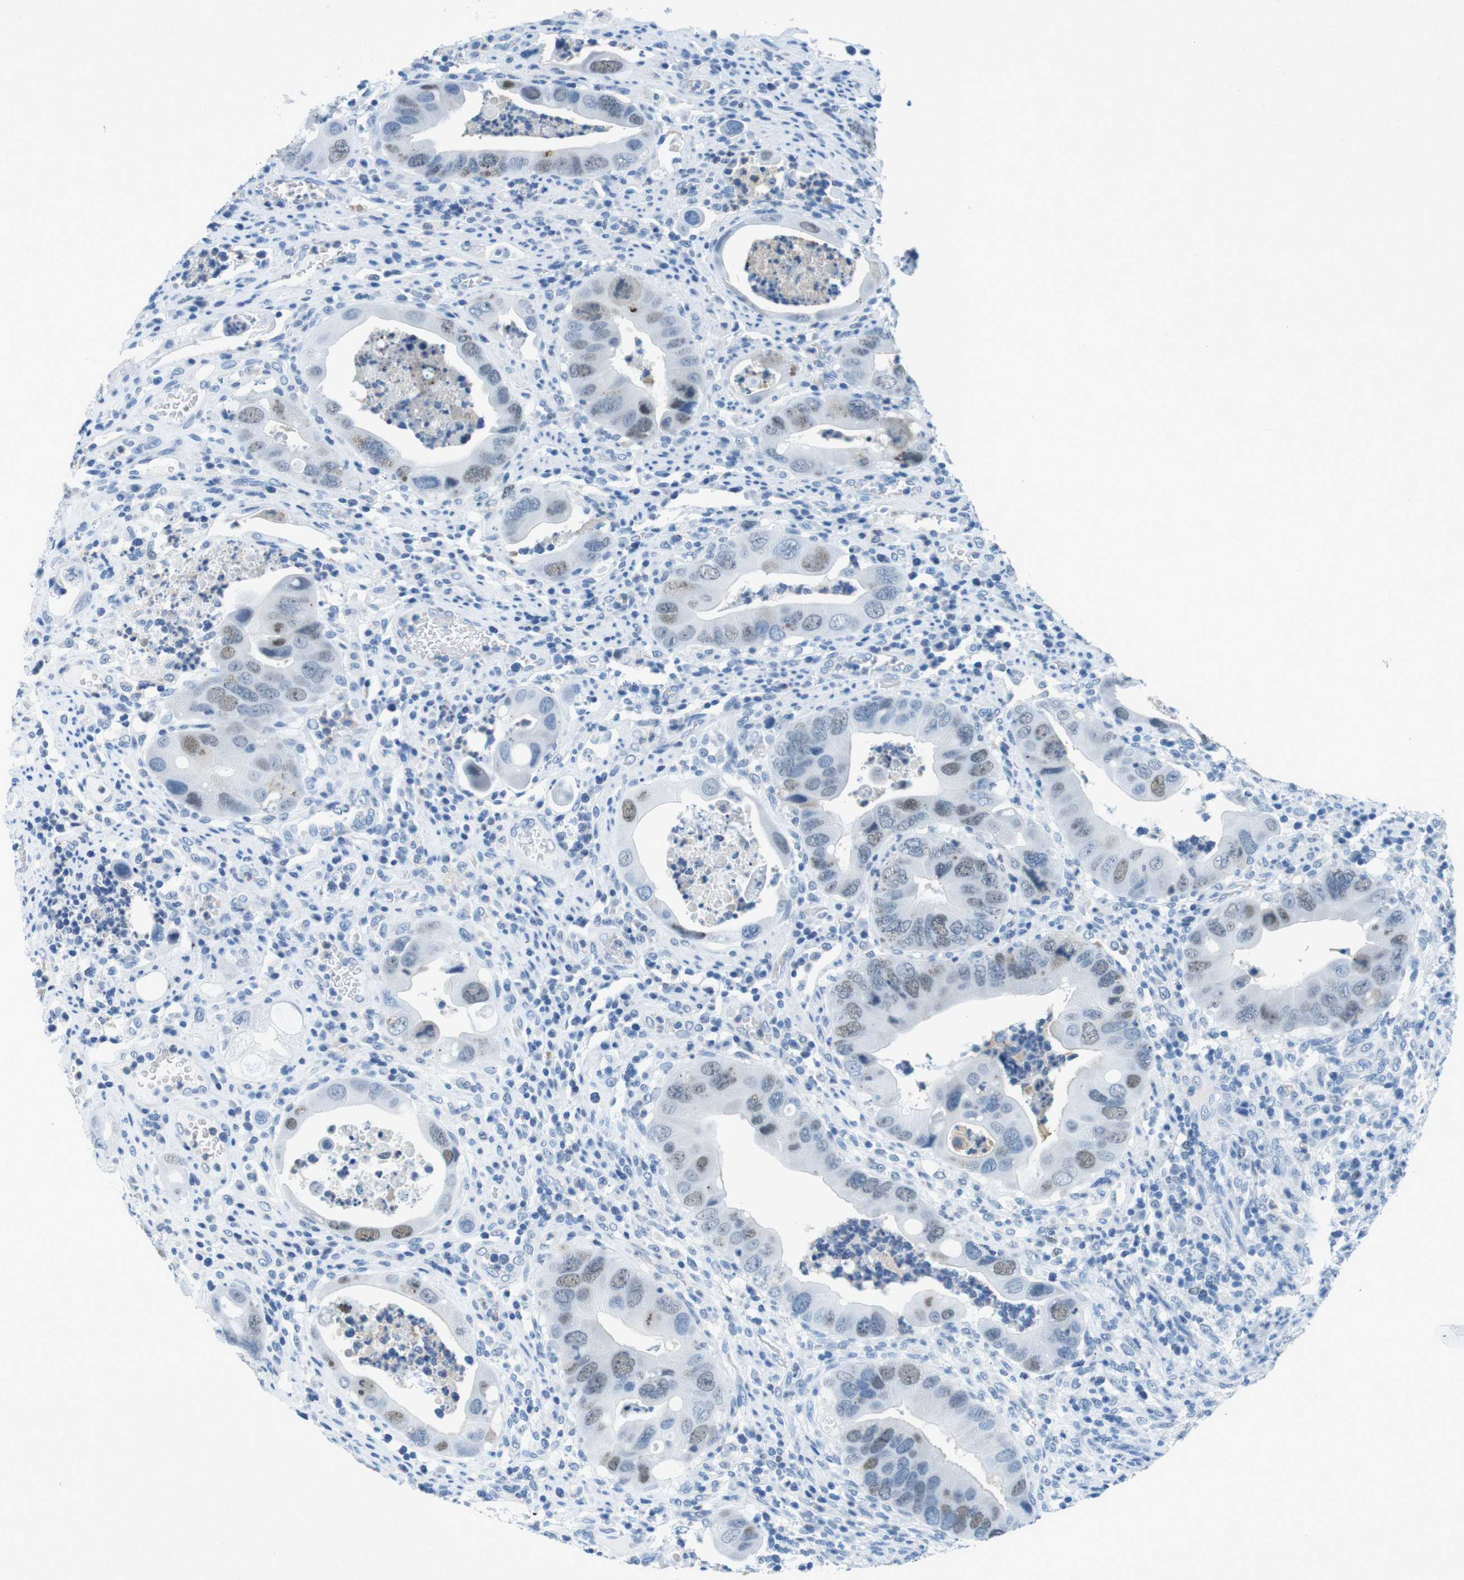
{"staining": {"intensity": "weak", "quantity": "25%-75%", "location": "nuclear"}, "tissue": "colorectal cancer", "cell_type": "Tumor cells", "image_type": "cancer", "snomed": [{"axis": "morphology", "description": "Adenocarcinoma, NOS"}, {"axis": "topography", "description": "Rectum"}], "caption": "Tumor cells reveal low levels of weak nuclear positivity in about 25%-75% of cells in colorectal cancer. Nuclei are stained in blue.", "gene": "CTAG1B", "patient": {"sex": "female", "age": 57}}